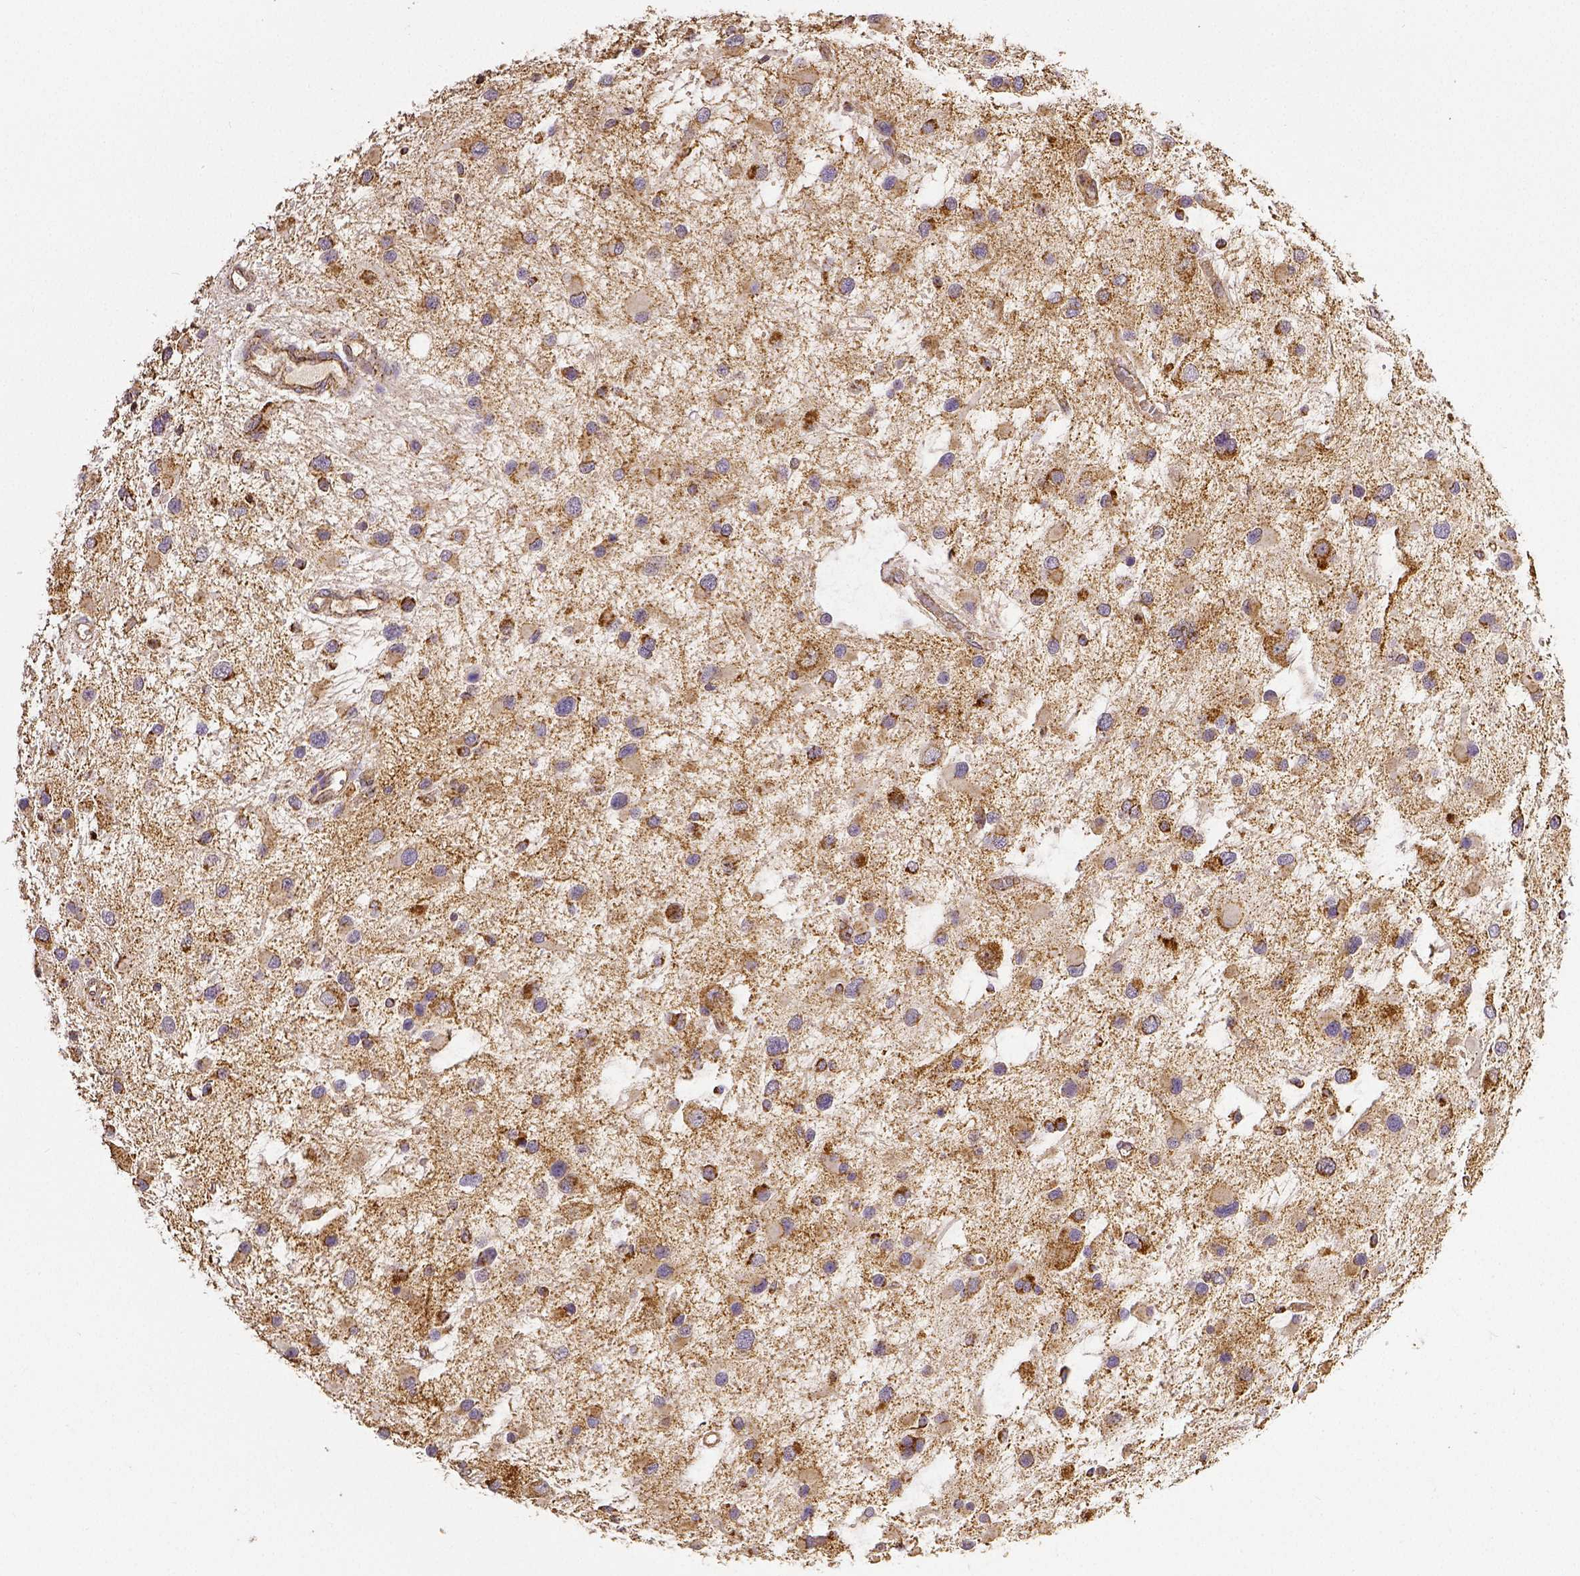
{"staining": {"intensity": "moderate", "quantity": ">75%", "location": "cytoplasmic/membranous"}, "tissue": "glioma", "cell_type": "Tumor cells", "image_type": "cancer", "snomed": [{"axis": "morphology", "description": "Glioma, malignant, Low grade"}, {"axis": "topography", "description": "Brain"}], "caption": "Brown immunohistochemical staining in glioma demonstrates moderate cytoplasmic/membranous staining in approximately >75% of tumor cells.", "gene": "SDHB", "patient": {"sex": "female", "age": 32}}